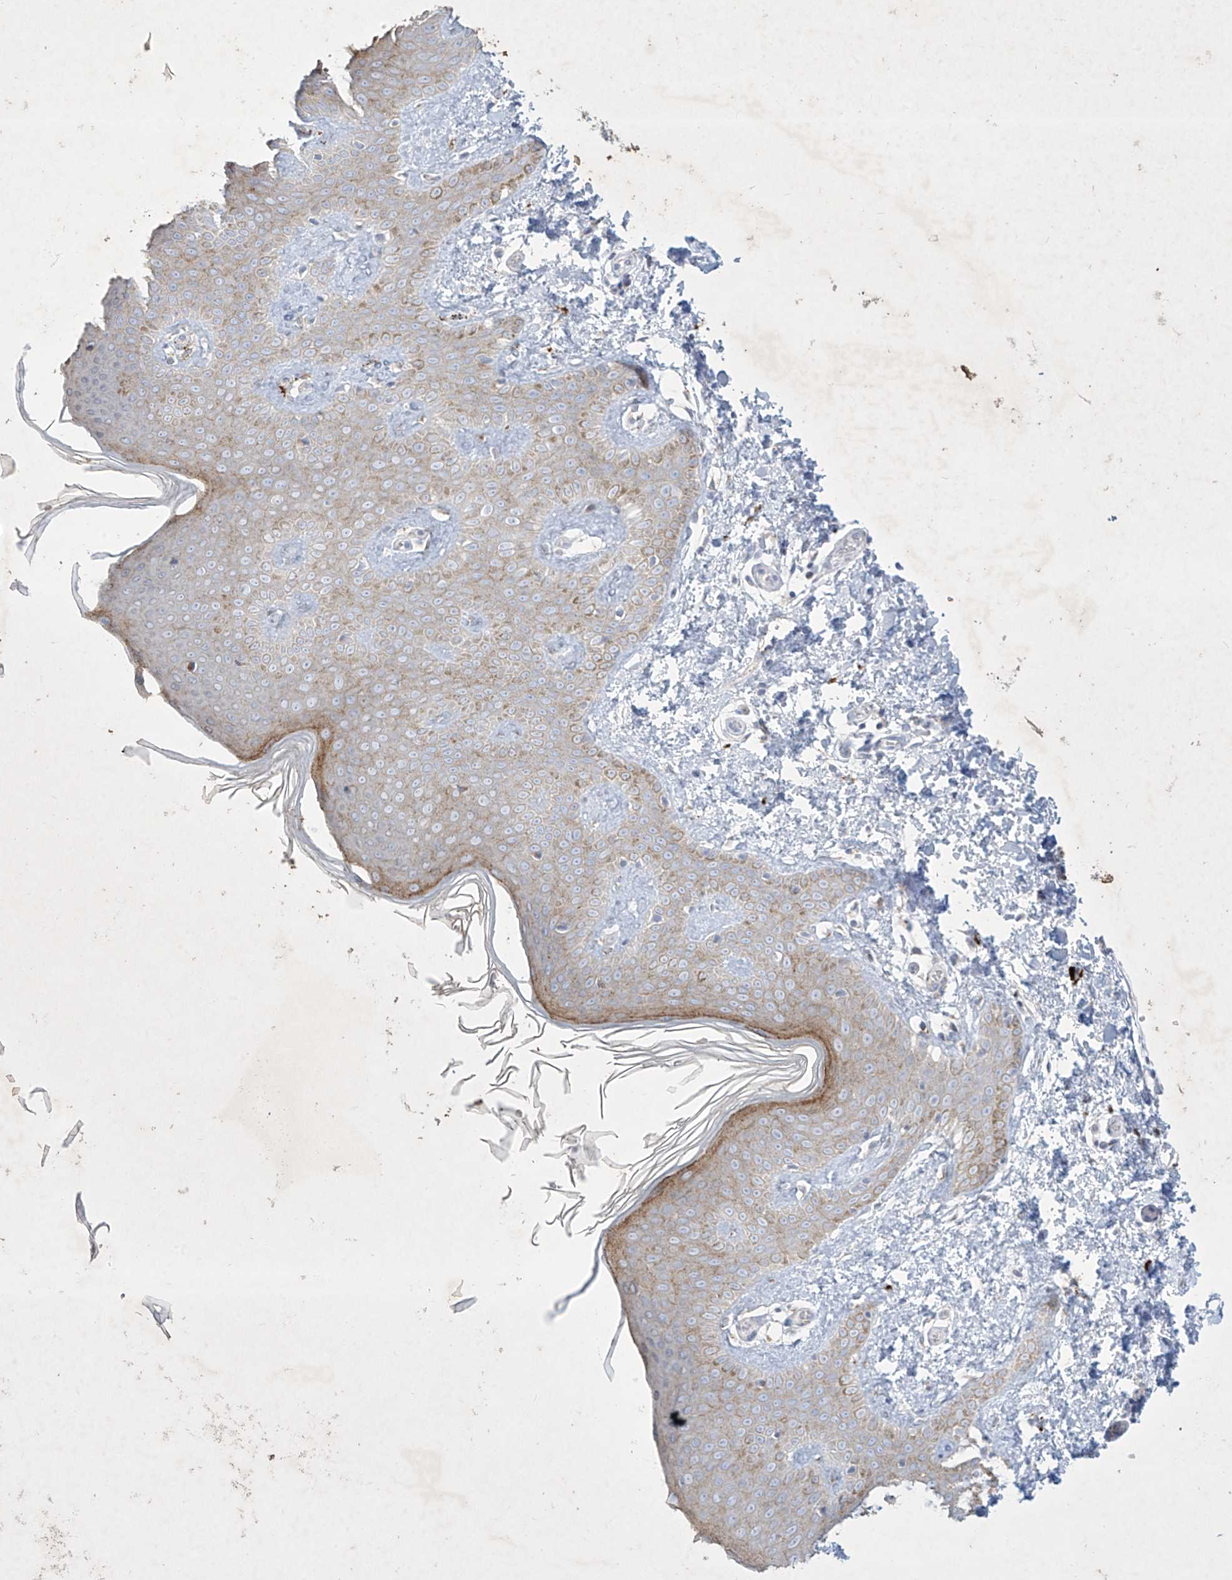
{"staining": {"intensity": "negative", "quantity": "none", "location": "none"}, "tissue": "skin", "cell_type": "Fibroblasts", "image_type": "normal", "snomed": [{"axis": "morphology", "description": "Normal tissue, NOS"}, {"axis": "topography", "description": "Skin"}], "caption": "This is an IHC photomicrograph of unremarkable human skin. There is no positivity in fibroblasts.", "gene": "GPR137C", "patient": {"sex": "male", "age": 36}}